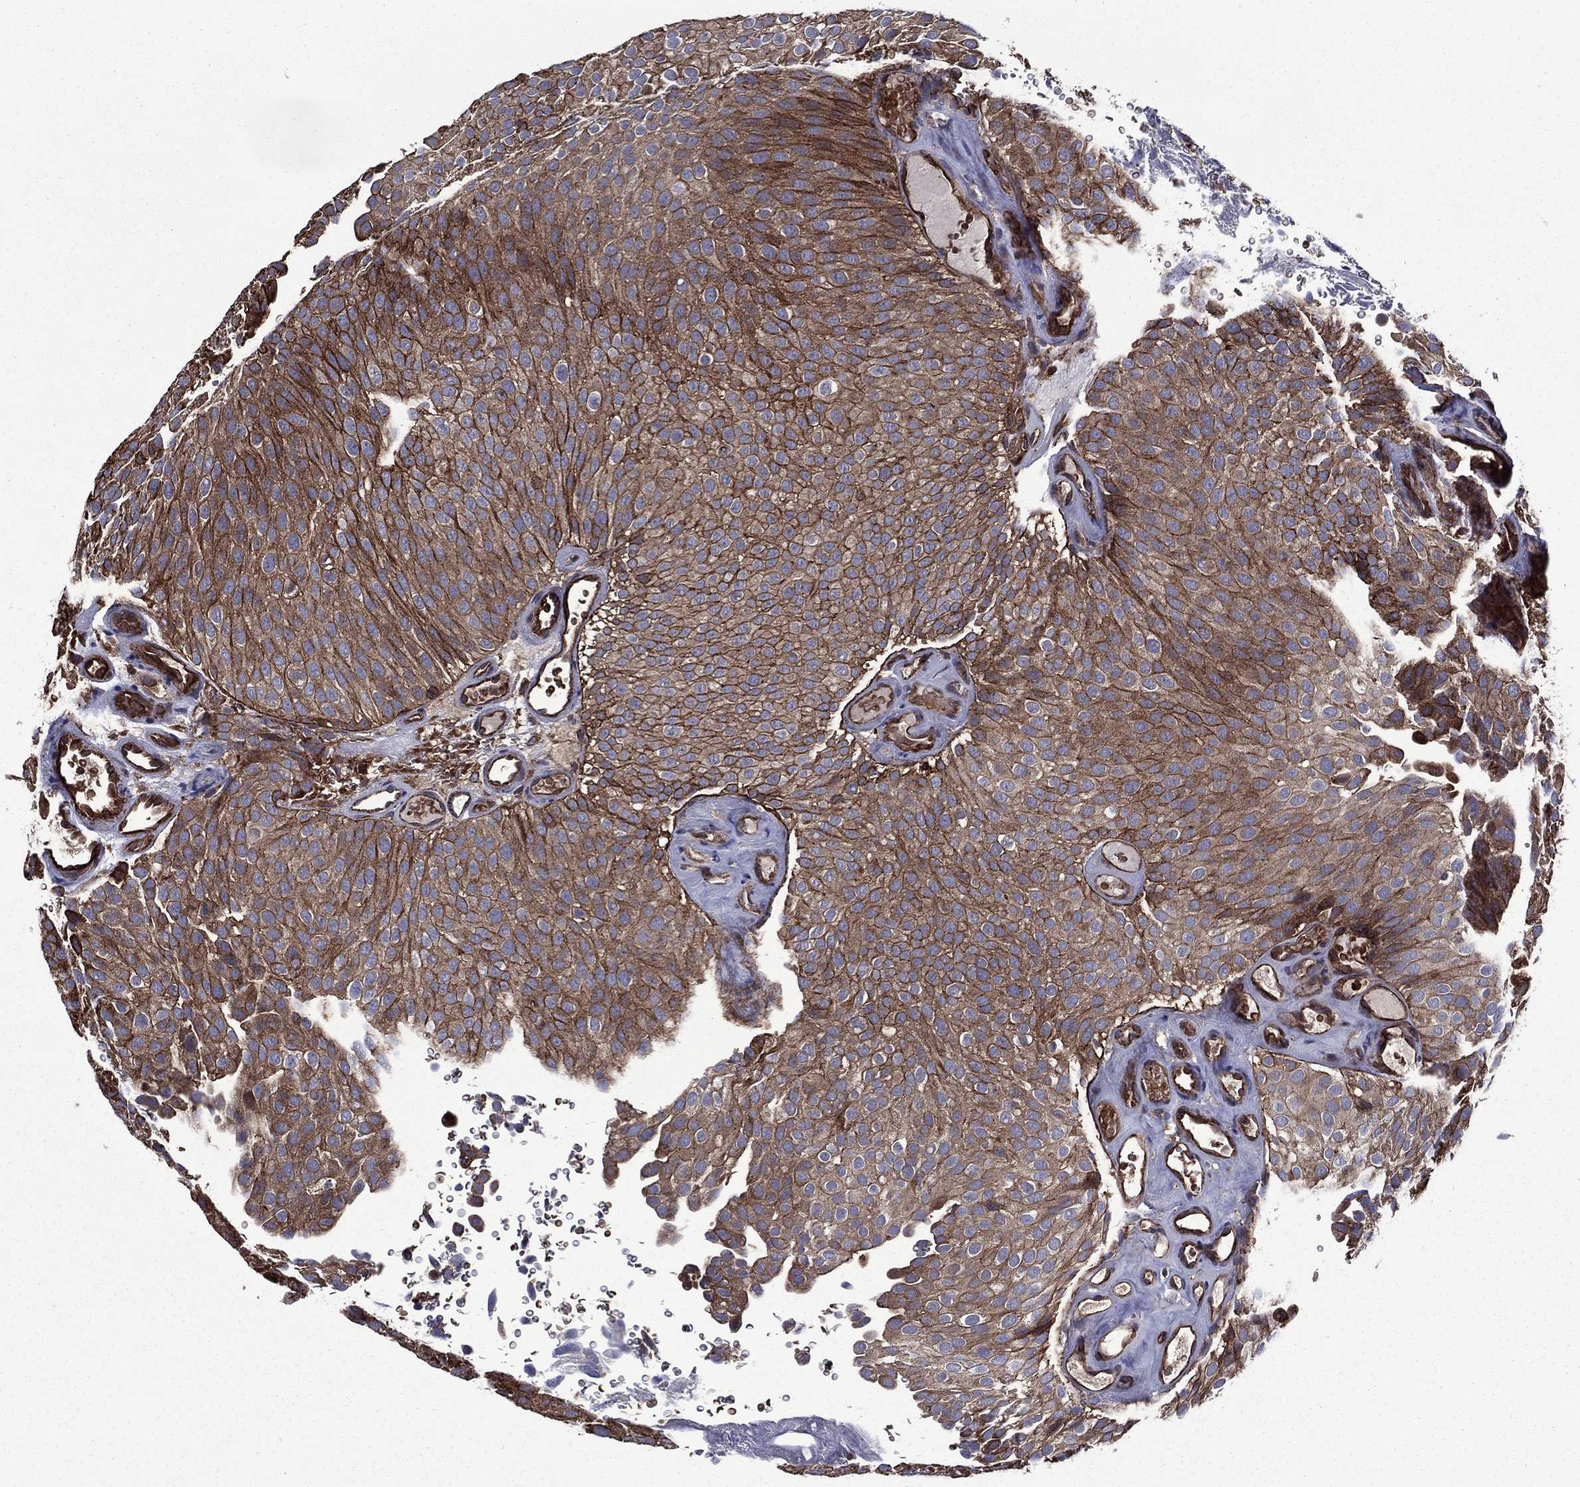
{"staining": {"intensity": "strong", "quantity": ">75%", "location": "cytoplasmic/membranous"}, "tissue": "urothelial cancer", "cell_type": "Tumor cells", "image_type": "cancer", "snomed": [{"axis": "morphology", "description": "Urothelial carcinoma, Low grade"}, {"axis": "topography", "description": "Urinary bladder"}], "caption": "Immunohistochemical staining of urothelial cancer exhibits high levels of strong cytoplasmic/membranous expression in about >75% of tumor cells.", "gene": "PLPP3", "patient": {"sex": "male", "age": 78}}